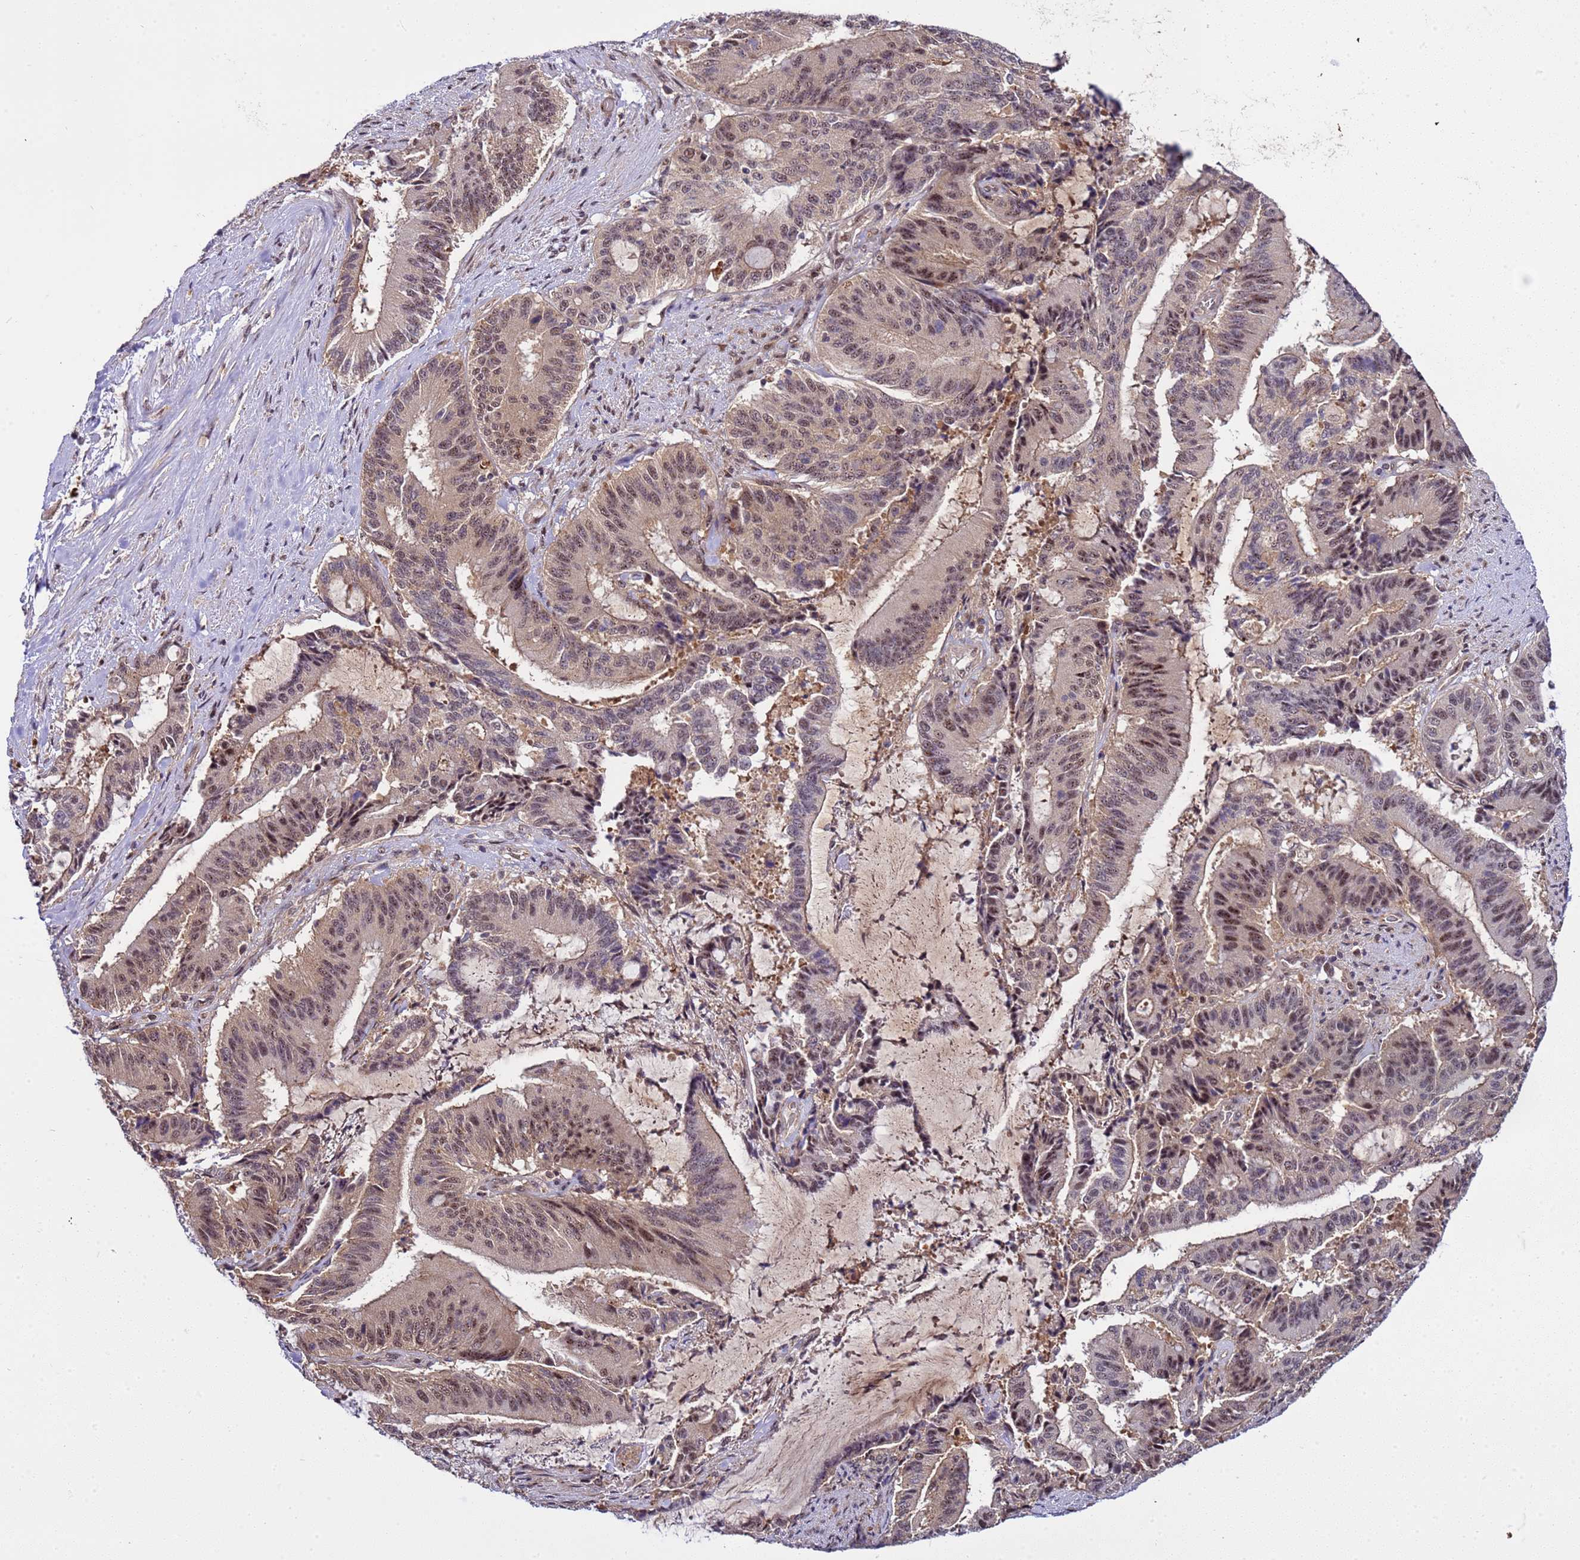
{"staining": {"intensity": "moderate", "quantity": "25%-75%", "location": "cytoplasmic/membranous,nuclear"}, "tissue": "liver cancer", "cell_type": "Tumor cells", "image_type": "cancer", "snomed": [{"axis": "morphology", "description": "Normal tissue, NOS"}, {"axis": "morphology", "description": "Cholangiocarcinoma"}, {"axis": "topography", "description": "Liver"}, {"axis": "topography", "description": "Peripheral nerve tissue"}], "caption": "Liver cancer stained with a protein marker reveals moderate staining in tumor cells.", "gene": "GEN1", "patient": {"sex": "female", "age": 73}}